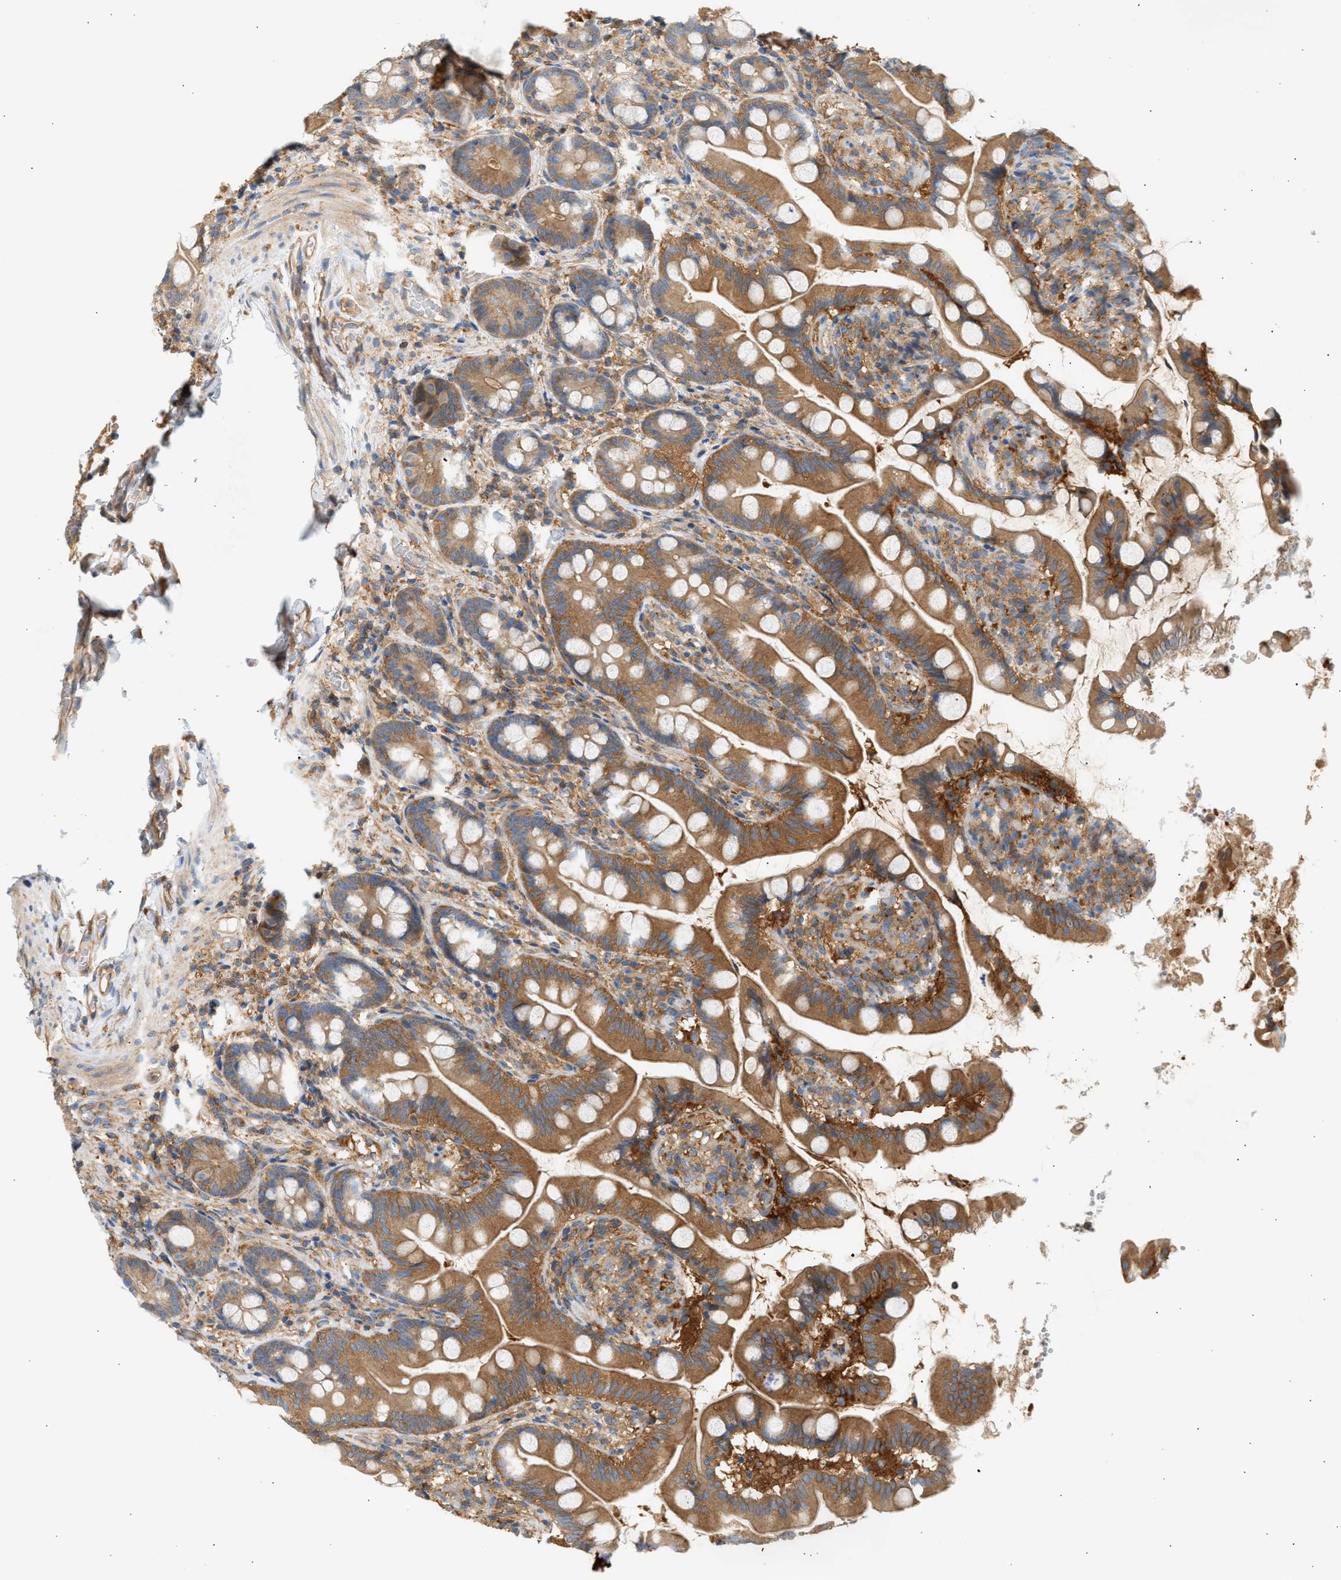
{"staining": {"intensity": "moderate", "quantity": ">75%", "location": "cytoplasmic/membranous"}, "tissue": "small intestine", "cell_type": "Glandular cells", "image_type": "normal", "snomed": [{"axis": "morphology", "description": "Normal tissue, NOS"}, {"axis": "topography", "description": "Small intestine"}], "caption": "IHC of normal small intestine displays medium levels of moderate cytoplasmic/membranous staining in about >75% of glandular cells.", "gene": "PAFAH1B1", "patient": {"sex": "female", "age": 56}}